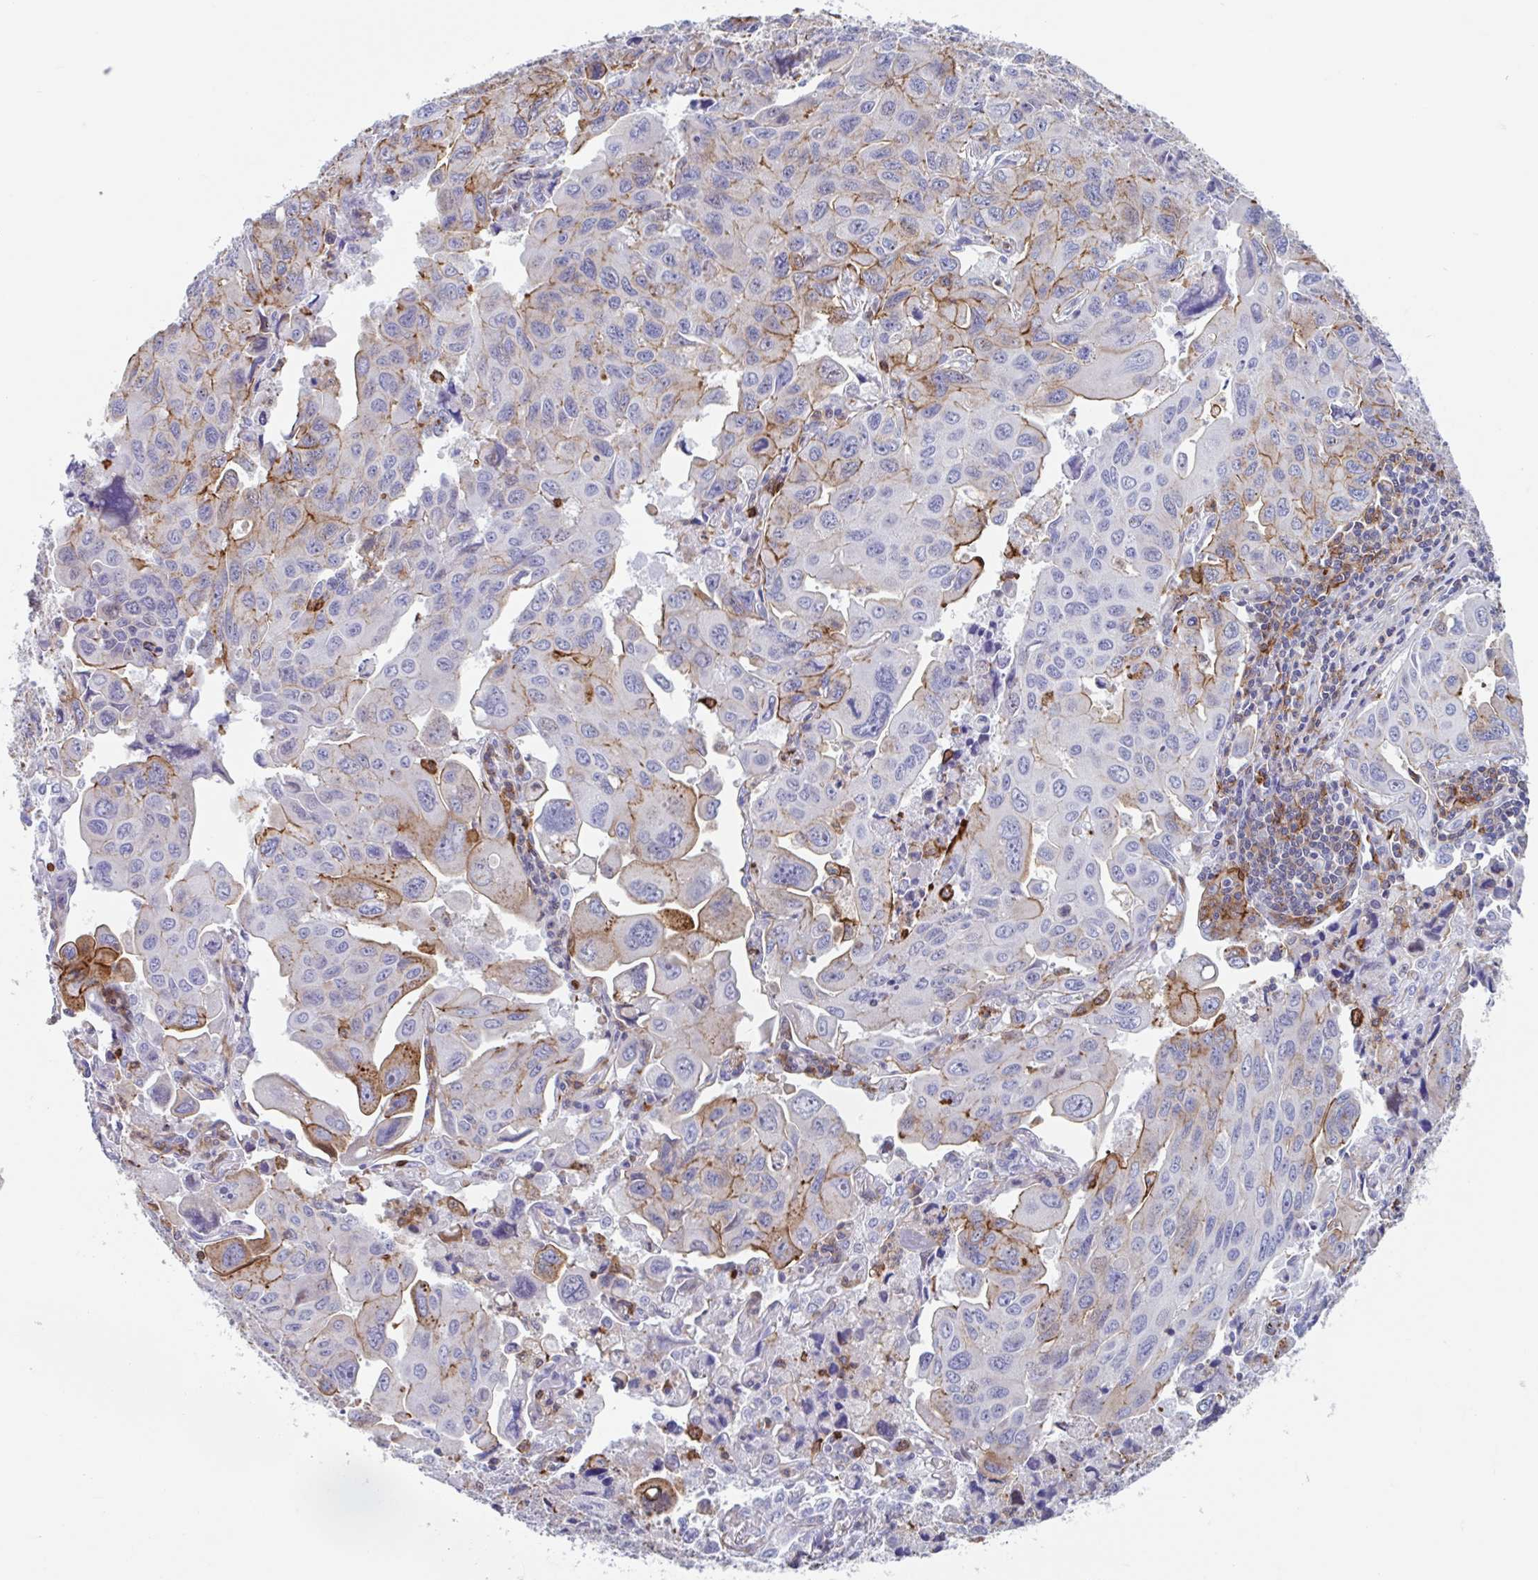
{"staining": {"intensity": "moderate", "quantity": "<25%", "location": "cytoplasmic/membranous"}, "tissue": "lung cancer", "cell_type": "Tumor cells", "image_type": "cancer", "snomed": [{"axis": "morphology", "description": "Adenocarcinoma, NOS"}, {"axis": "topography", "description": "Lung"}], "caption": "Protein staining of lung cancer tissue shows moderate cytoplasmic/membranous positivity in approximately <25% of tumor cells.", "gene": "EFHD1", "patient": {"sex": "male", "age": 64}}